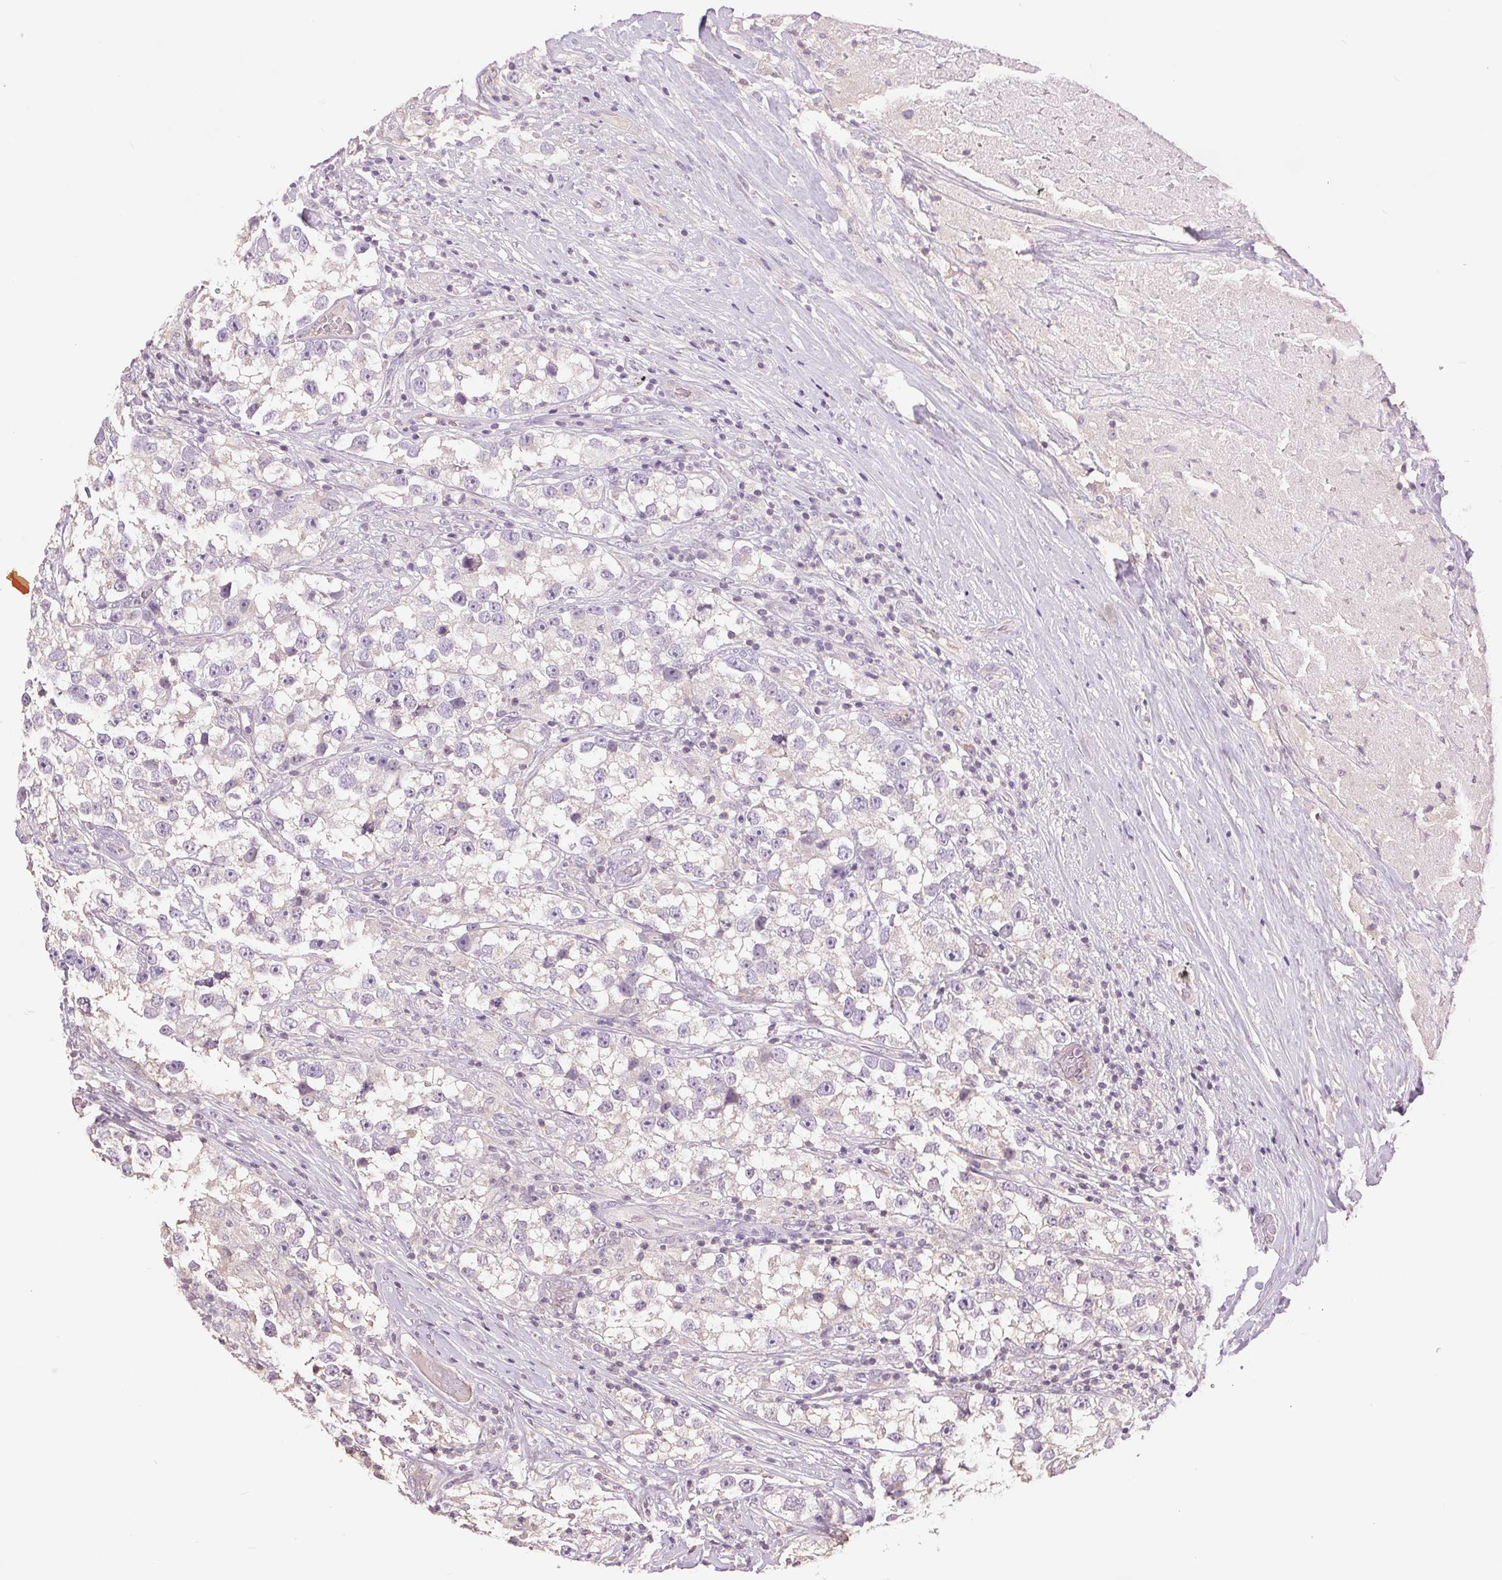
{"staining": {"intensity": "negative", "quantity": "none", "location": "none"}, "tissue": "testis cancer", "cell_type": "Tumor cells", "image_type": "cancer", "snomed": [{"axis": "morphology", "description": "Seminoma, NOS"}, {"axis": "topography", "description": "Testis"}], "caption": "Photomicrograph shows no significant protein expression in tumor cells of testis cancer (seminoma). (DAB immunohistochemistry (IHC) visualized using brightfield microscopy, high magnification).", "gene": "FXYD4", "patient": {"sex": "male", "age": 46}}